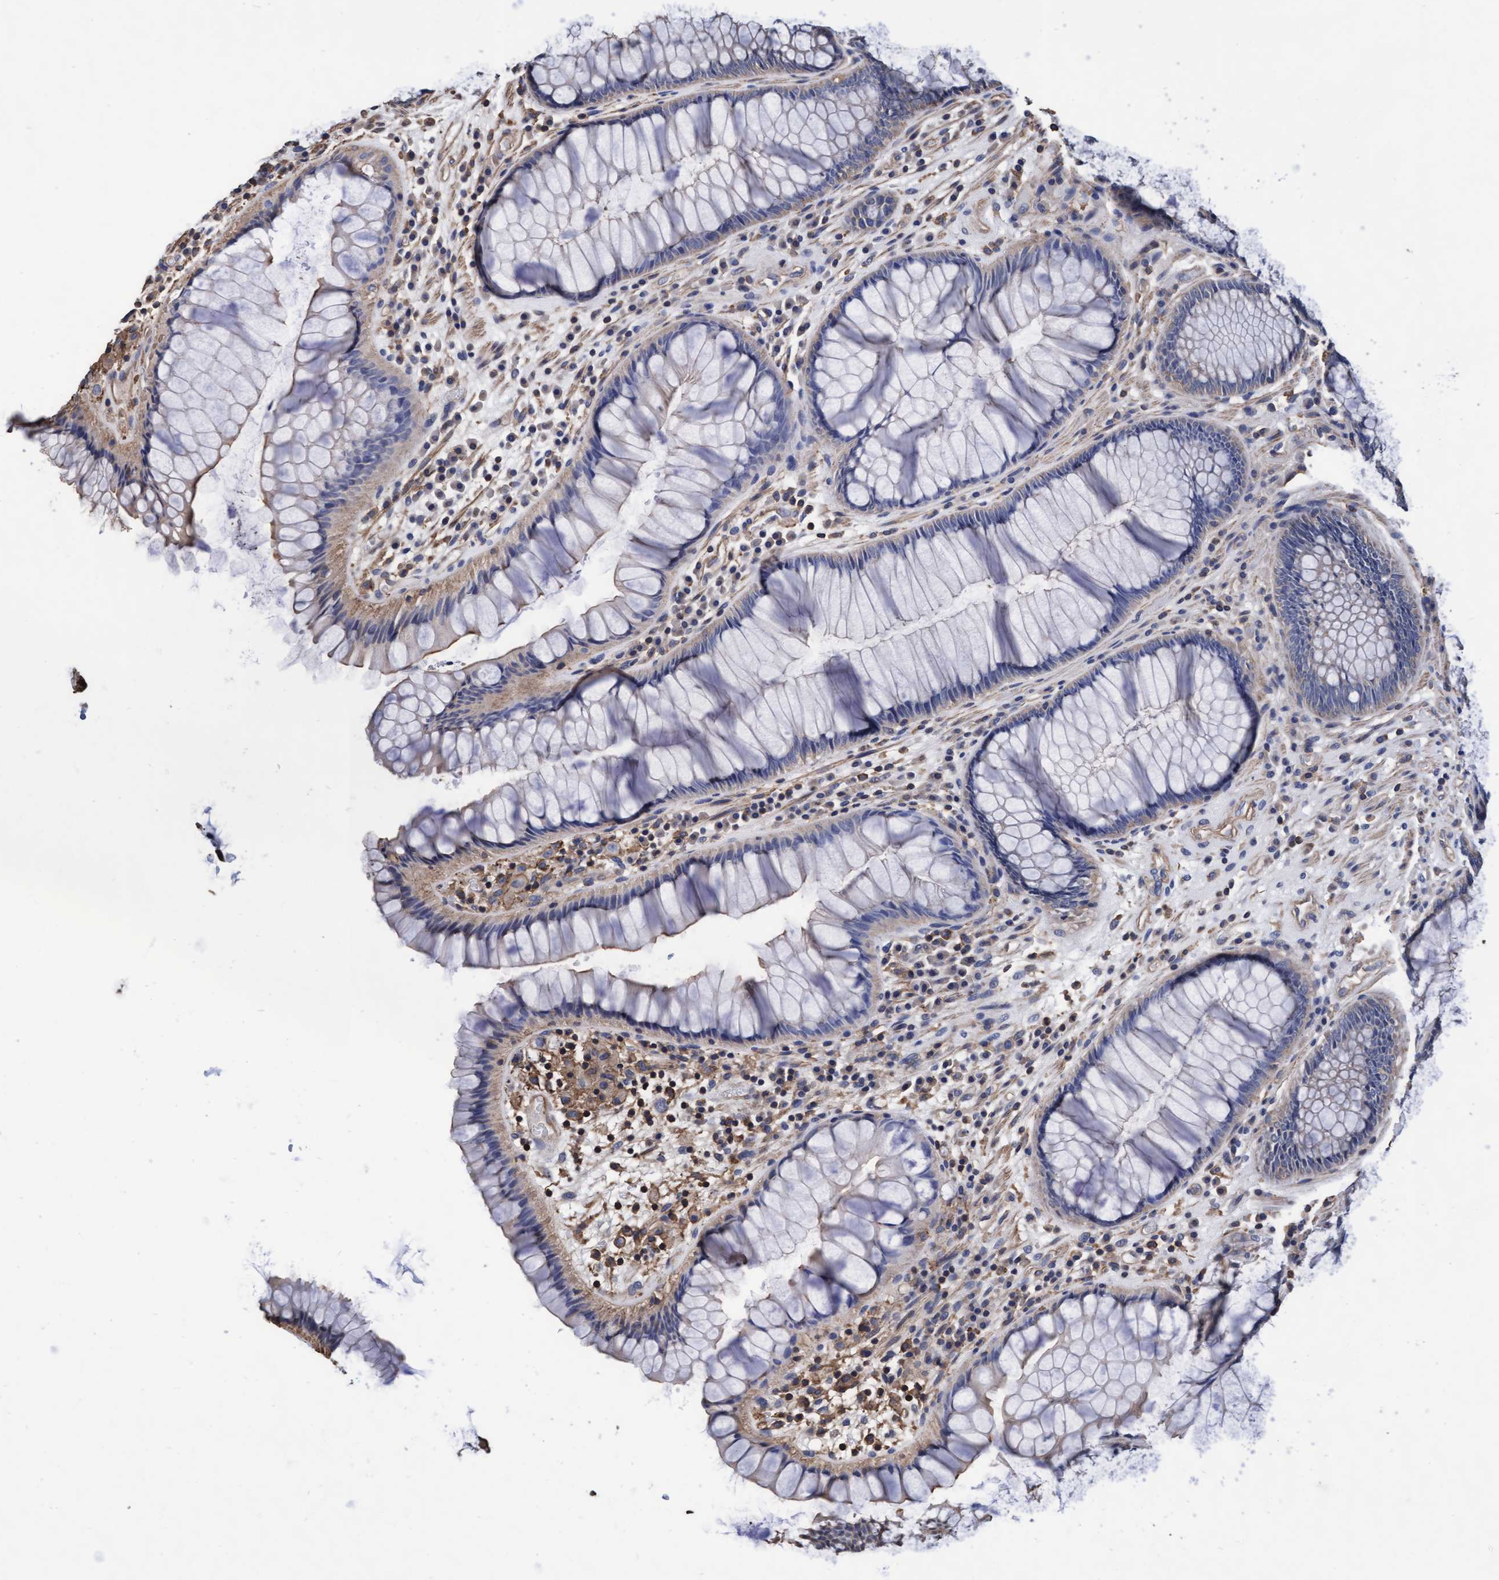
{"staining": {"intensity": "weak", "quantity": "25%-75%", "location": "cytoplasmic/membranous"}, "tissue": "rectum", "cell_type": "Glandular cells", "image_type": "normal", "snomed": [{"axis": "morphology", "description": "Normal tissue, NOS"}, {"axis": "topography", "description": "Rectum"}], "caption": "Immunohistochemical staining of unremarkable human rectum displays 25%-75% levels of weak cytoplasmic/membranous protein staining in approximately 25%-75% of glandular cells.", "gene": "GRHPR", "patient": {"sex": "male", "age": 51}}